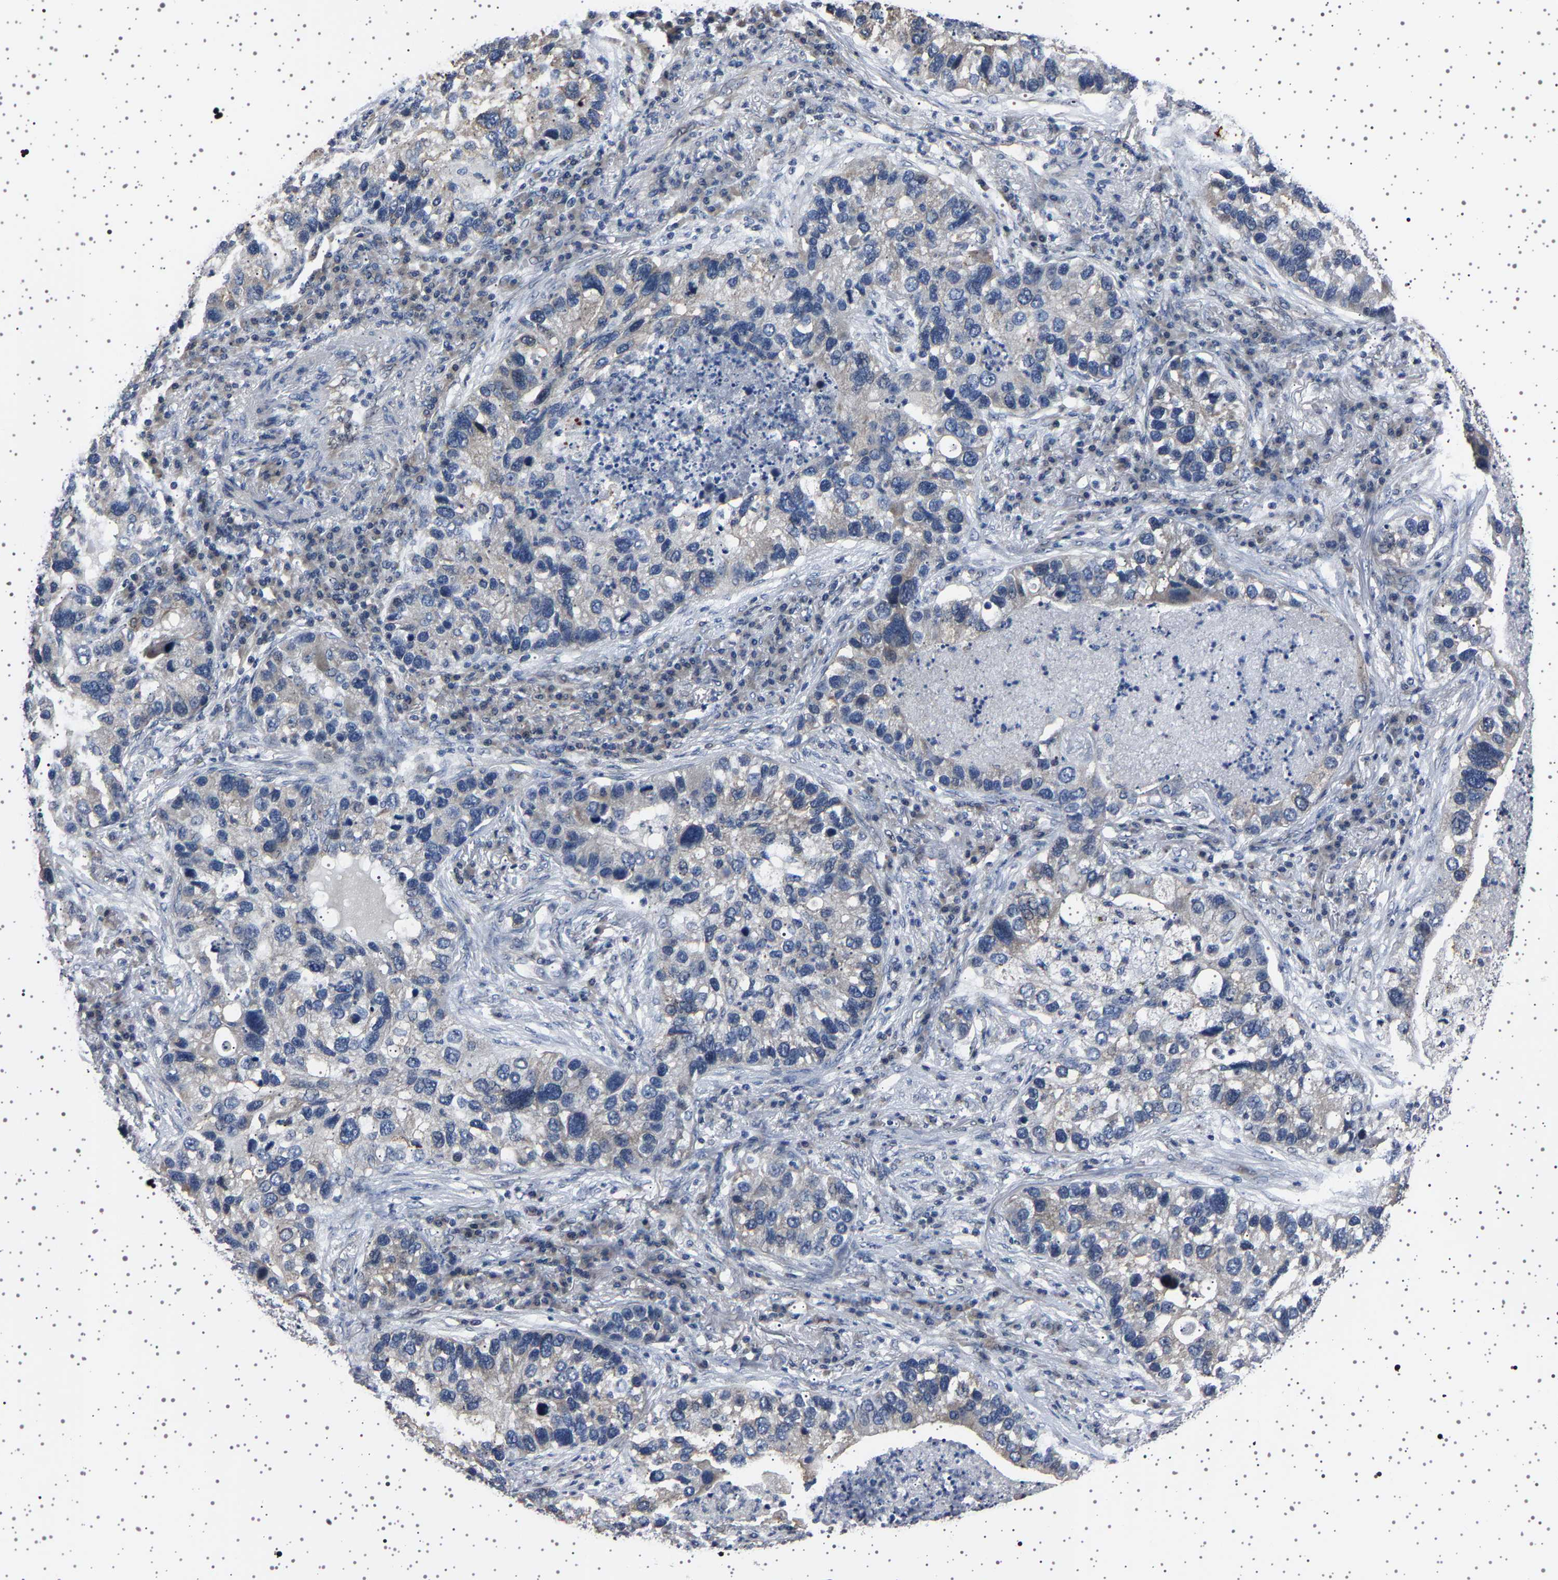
{"staining": {"intensity": "negative", "quantity": "none", "location": "none"}, "tissue": "lung cancer", "cell_type": "Tumor cells", "image_type": "cancer", "snomed": [{"axis": "morphology", "description": "Normal tissue, NOS"}, {"axis": "morphology", "description": "Adenocarcinoma, NOS"}, {"axis": "topography", "description": "Bronchus"}, {"axis": "topography", "description": "Lung"}], "caption": "Lung cancer stained for a protein using immunohistochemistry (IHC) shows no staining tumor cells.", "gene": "IL10RB", "patient": {"sex": "male", "age": 54}}